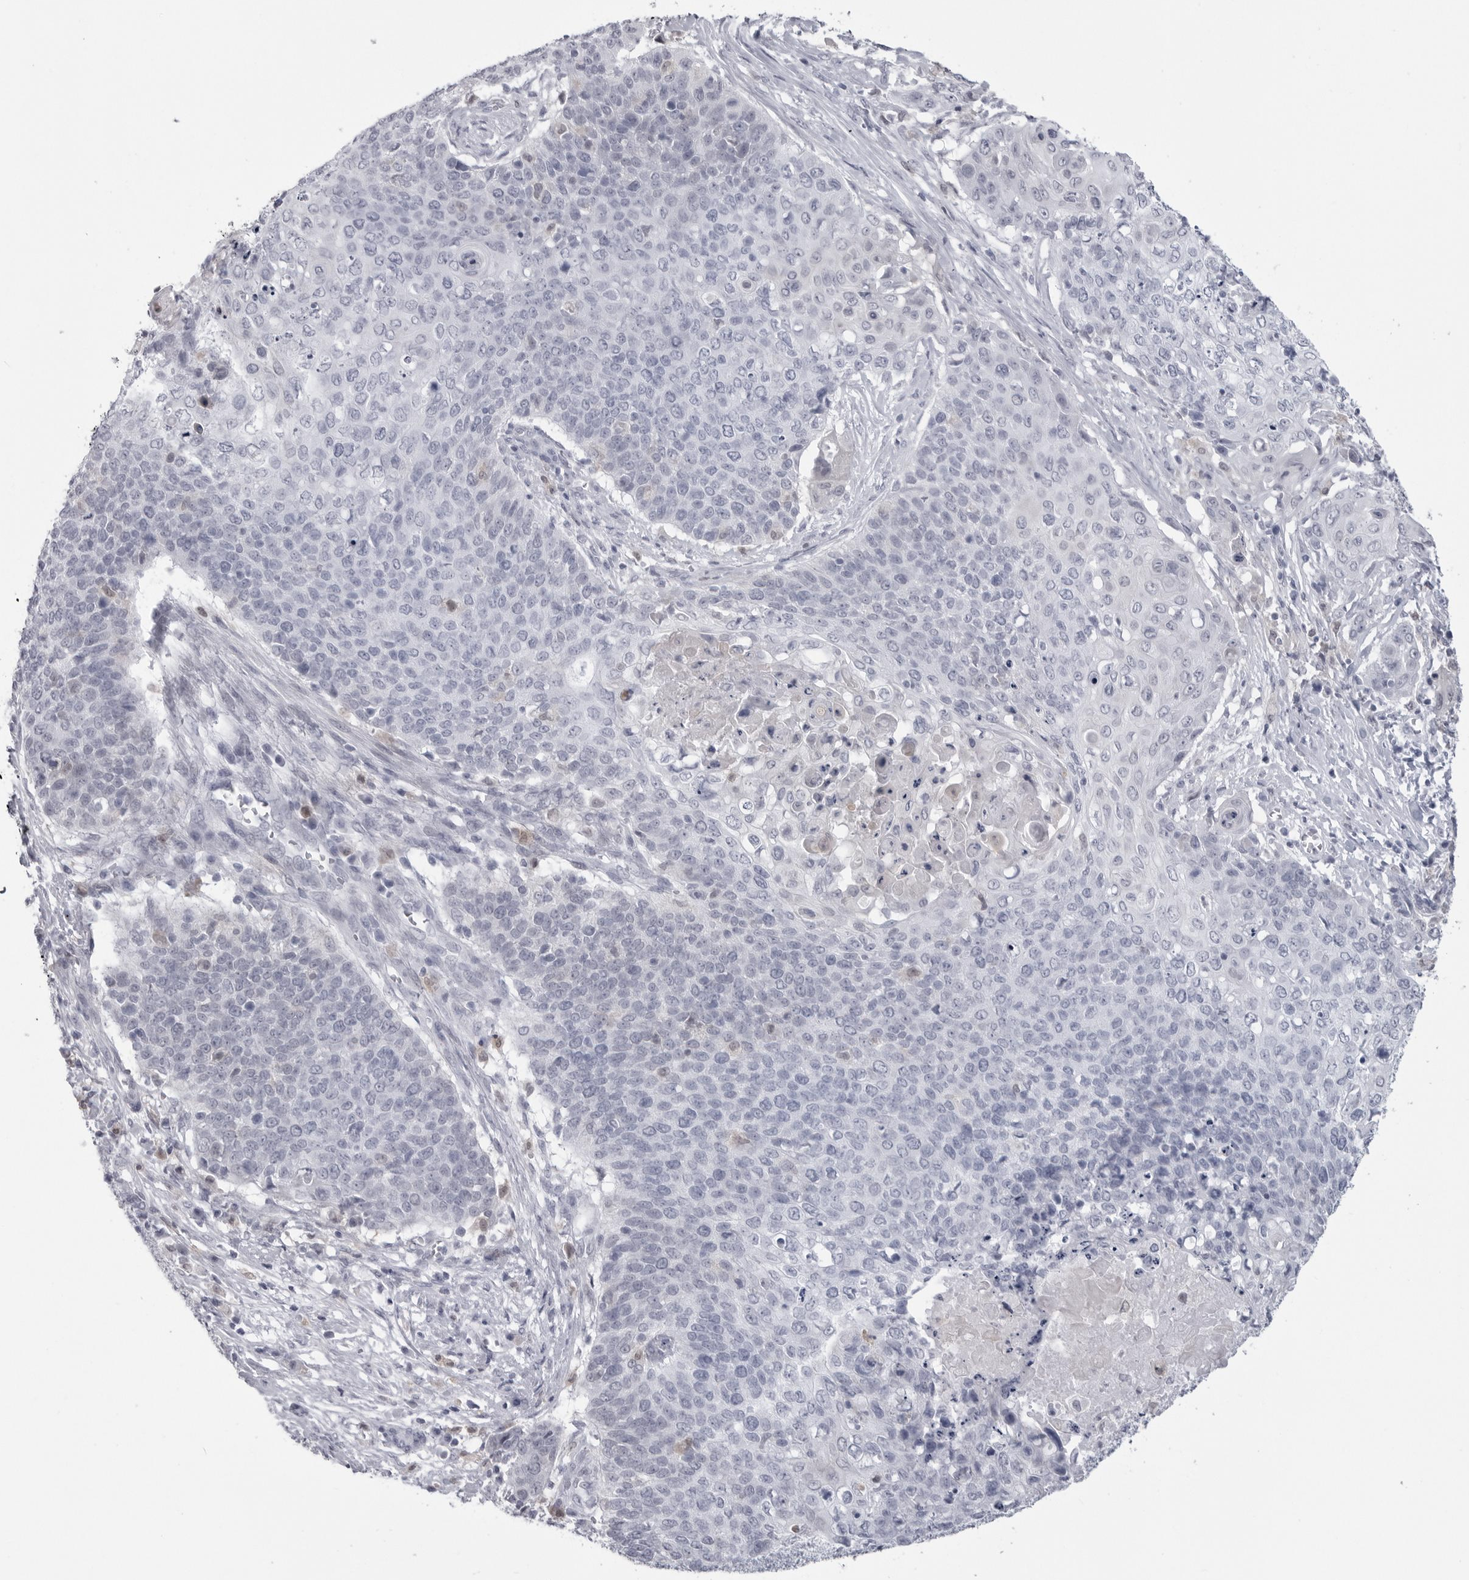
{"staining": {"intensity": "negative", "quantity": "none", "location": "none"}, "tissue": "cervical cancer", "cell_type": "Tumor cells", "image_type": "cancer", "snomed": [{"axis": "morphology", "description": "Squamous cell carcinoma, NOS"}, {"axis": "topography", "description": "Cervix"}], "caption": "Human cervical cancer stained for a protein using immunohistochemistry (IHC) shows no staining in tumor cells.", "gene": "PNPO", "patient": {"sex": "female", "age": 39}}